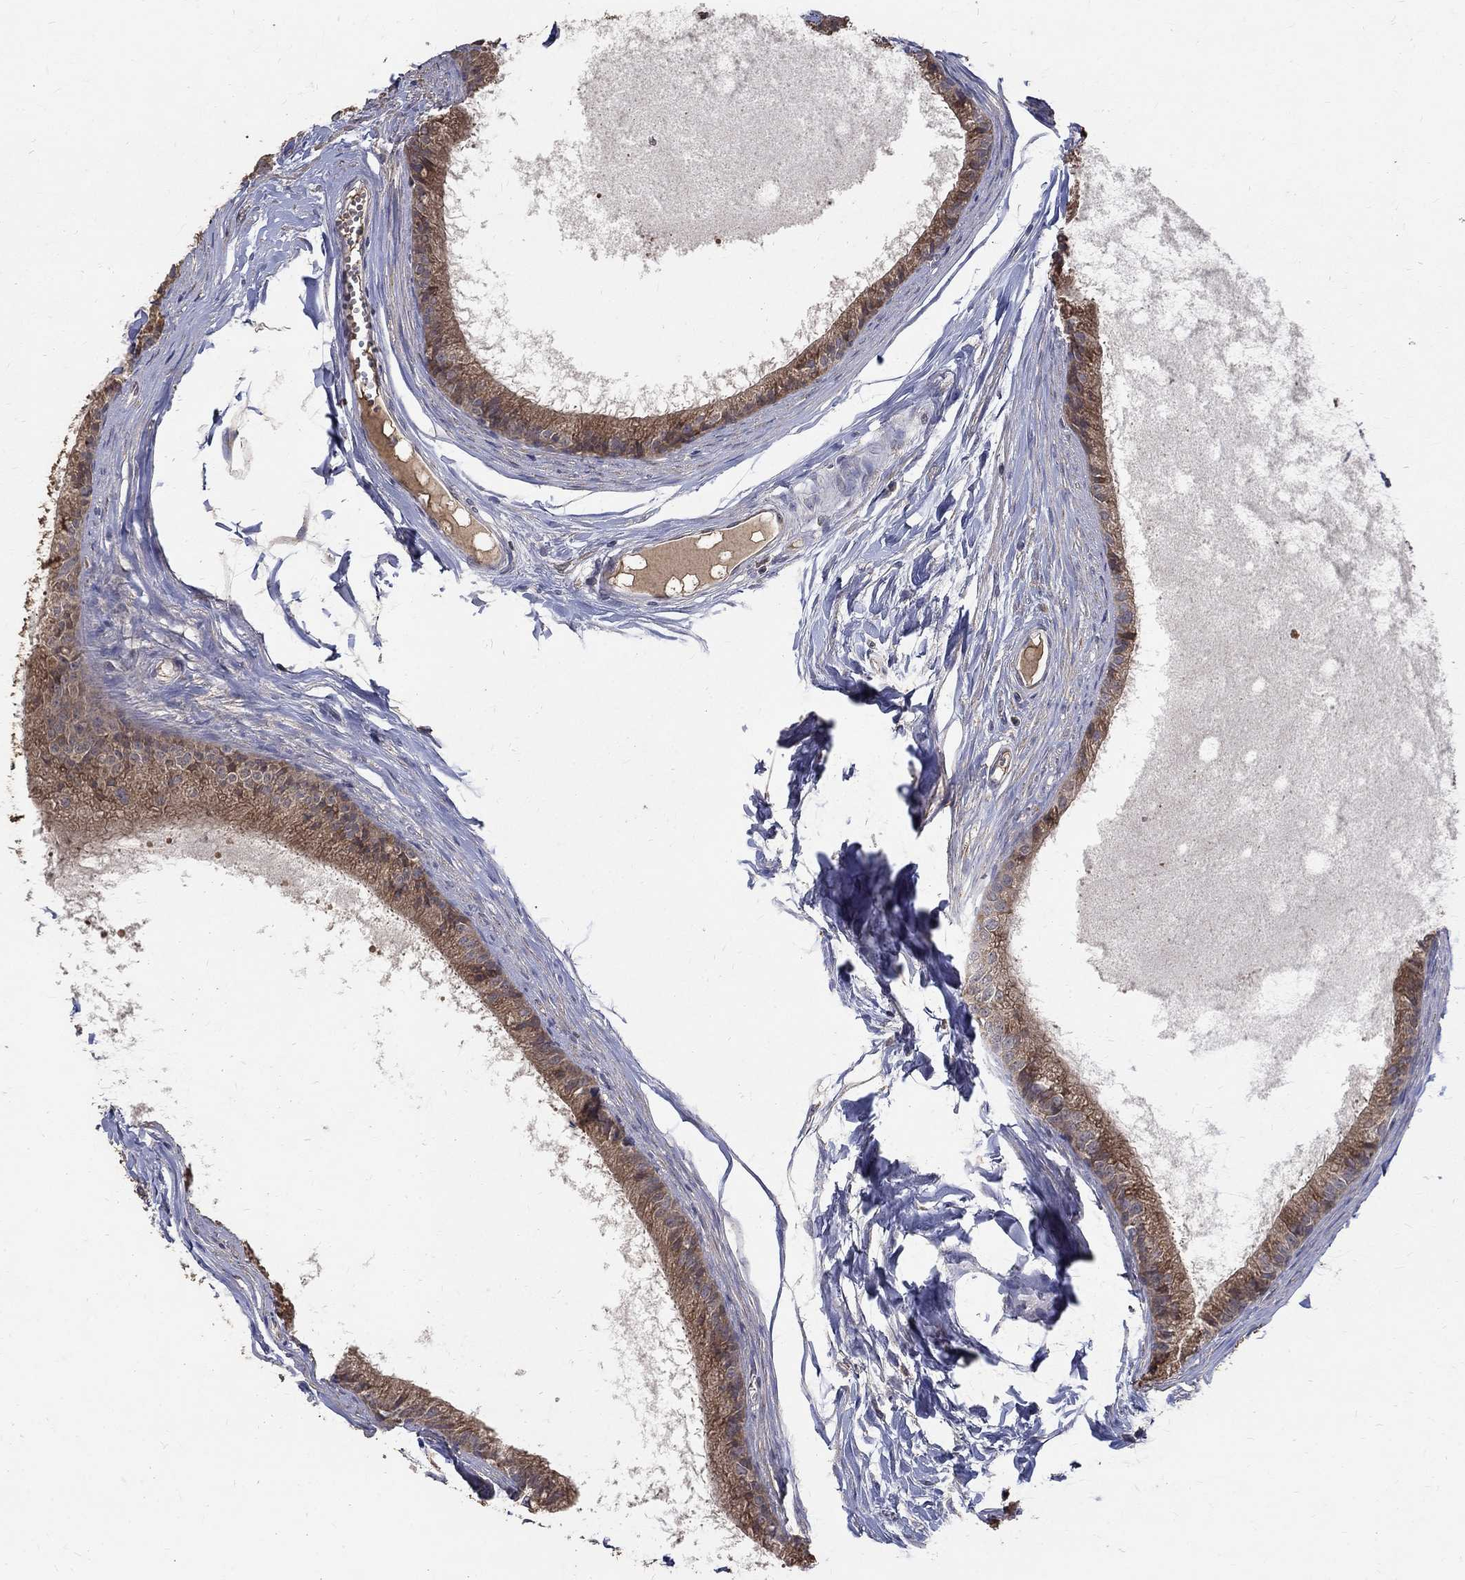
{"staining": {"intensity": "moderate", "quantity": "25%-75%", "location": "cytoplasmic/membranous"}, "tissue": "epididymis", "cell_type": "Glandular cells", "image_type": "normal", "snomed": [{"axis": "morphology", "description": "Normal tissue, NOS"}, {"axis": "topography", "description": "Epididymis"}], "caption": "The histopathology image shows staining of normal epididymis, revealing moderate cytoplasmic/membranous protein expression (brown color) within glandular cells. The staining is performed using DAB brown chromogen to label protein expression. The nuclei are counter-stained blue using hematoxylin.", "gene": "C17orf75", "patient": {"sex": "male", "age": 51}}